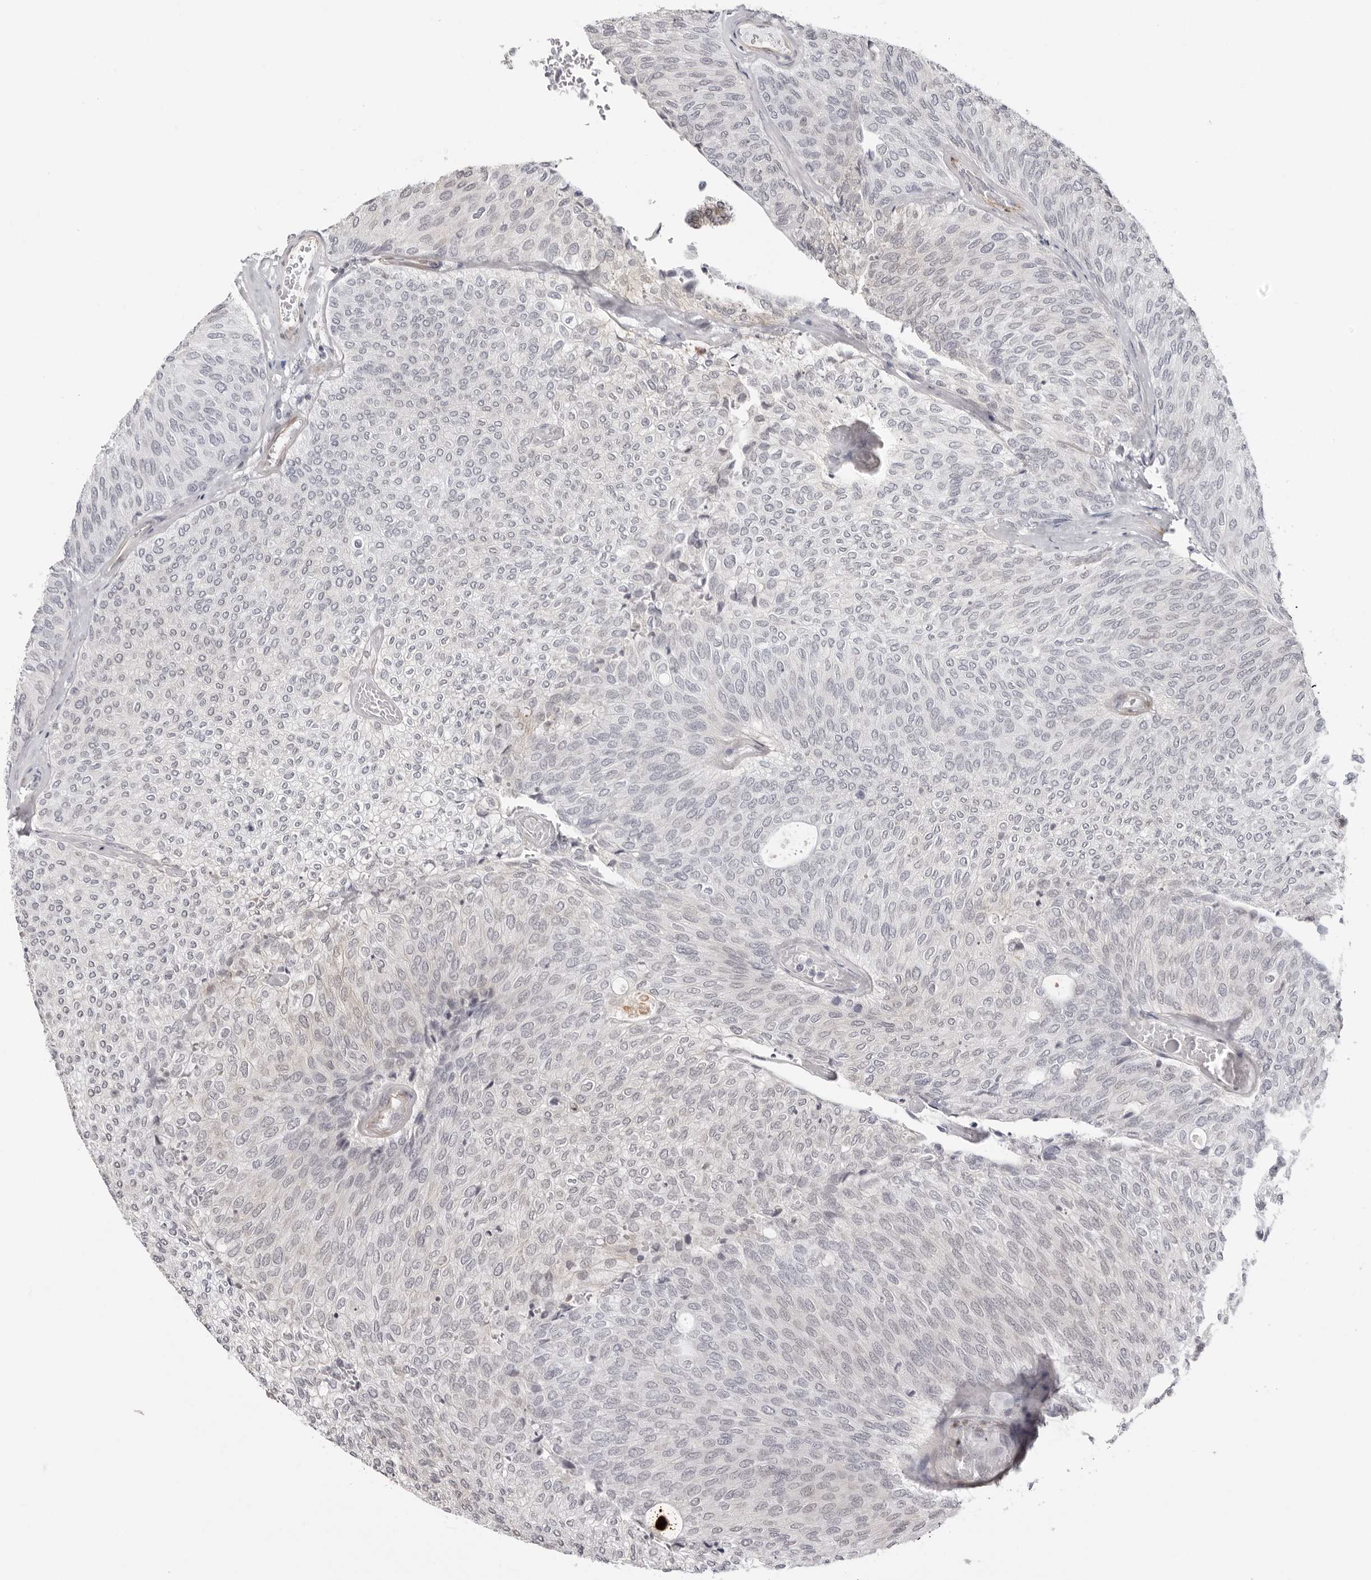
{"staining": {"intensity": "negative", "quantity": "none", "location": "none"}, "tissue": "urothelial cancer", "cell_type": "Tumor cells", "image_type": "cancer", "snomed": [{"axis": "morphology", "description": "Urothelial carcinoma, Low grade"}, {"axis": "topography", "description": "Urinary bladder"}], "caption": "Immunohistochemistry photomicrograph of neoplastic tissue: urothelial cancer stained with DAB (3,3'-diaminobenzidine) displays no significant protein expression in tumor cells.", "gene": "UNK", "patient": {"sex": "female", "age": 79}}